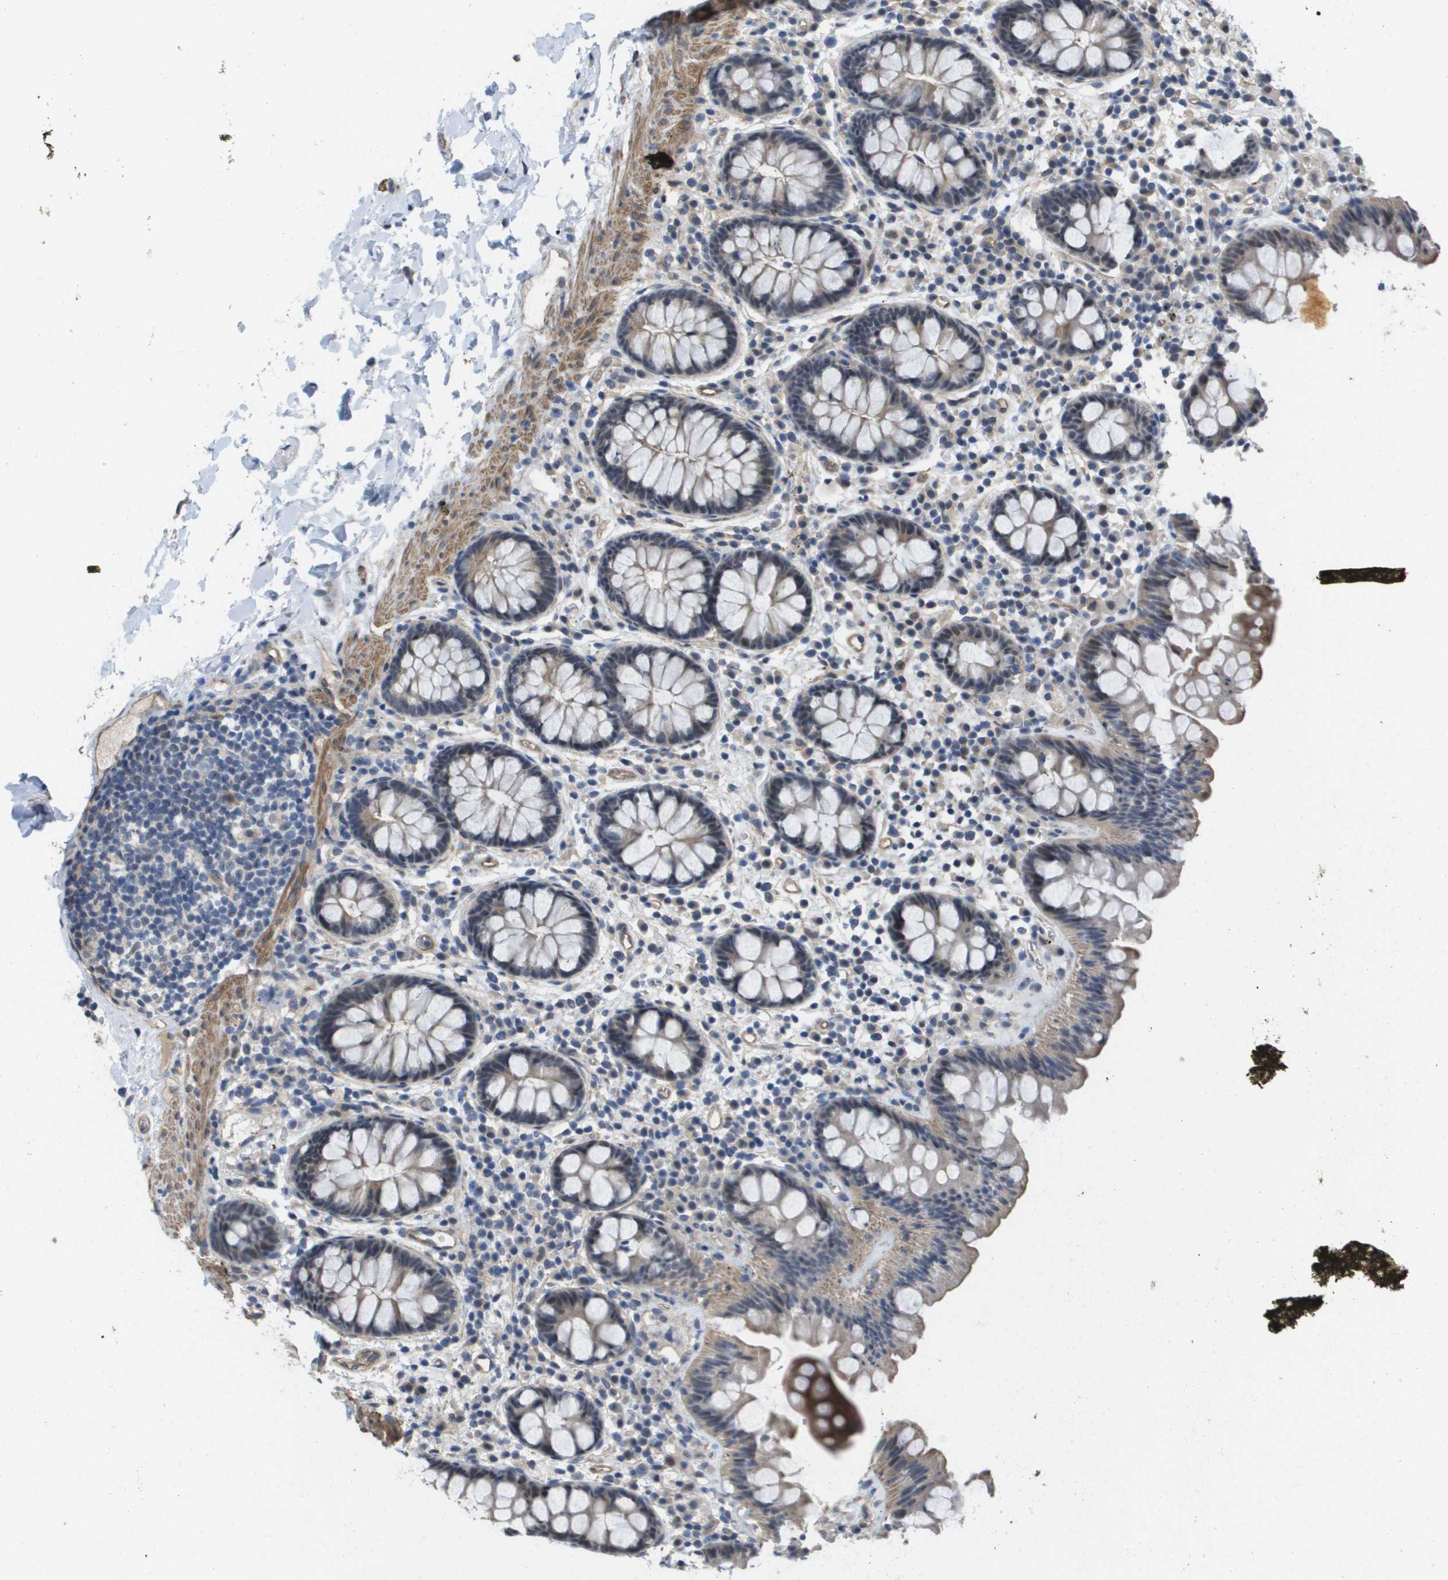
{"staining": {"intensity": "weak", "quantity": ">75%", "location": "cytoplasmic/membranous"}, "tissue": "colon", "cell_type": "Endothelial cells", "image_type": "normal", "snomed": [{"axis": "morphology", "description": "Normal tissue, NOS"}, {"axis": "topography", "description": "Colon"}], "caption": "Brown immunohistochemical staining in benign human colon reveals weak cytoplasmic/membranous expression in approximately >75% of endothelial cells. The staining is performed using DAB (3,3'-diaminobenzidine) brown chromogen to label protein expression. The nuclei are counter-stained blue using hematoxylin.", "gene": "RNF112", "patient": {"sex": "female", "age": 80}}